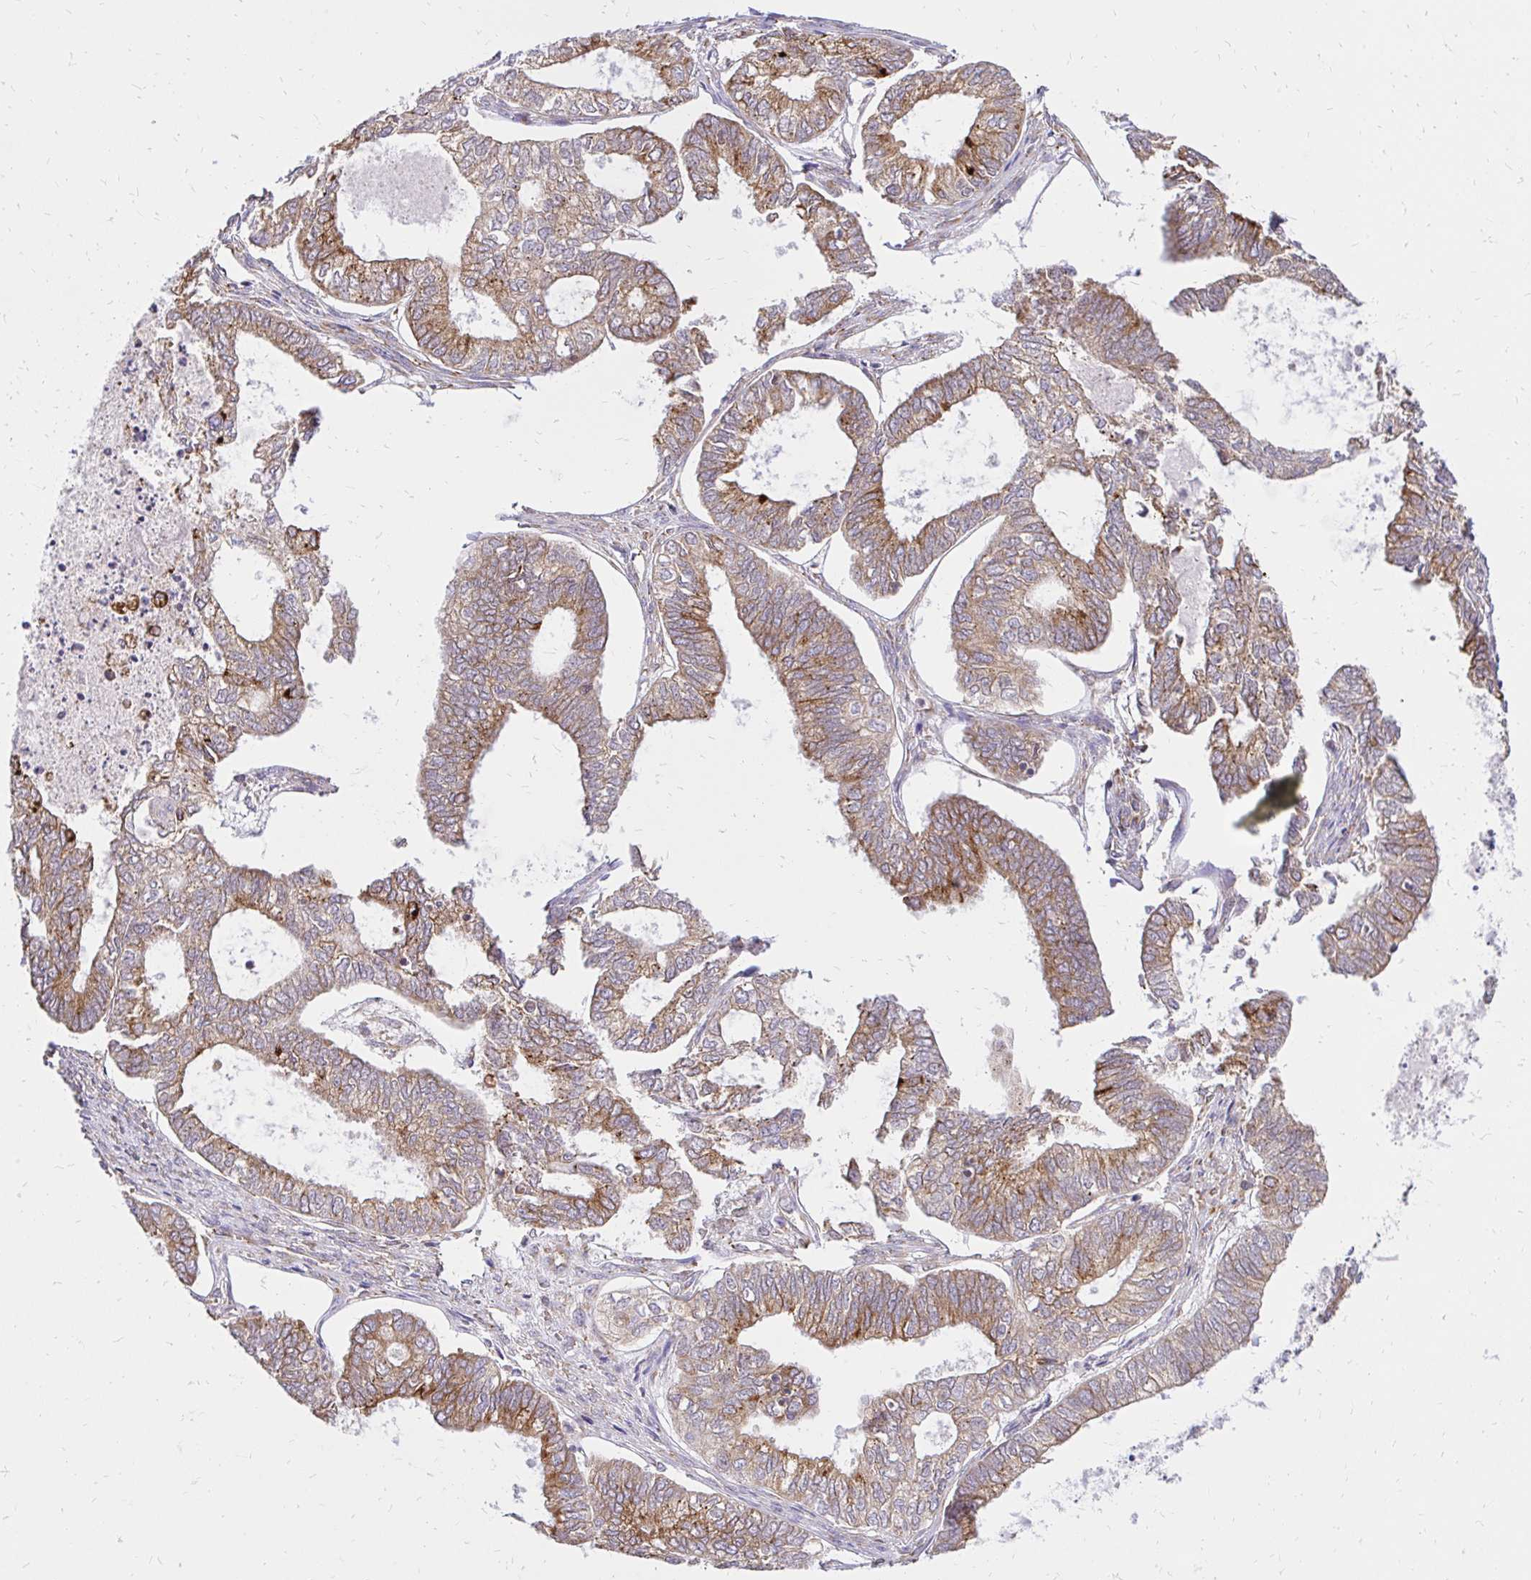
{"staining": {"intensity": "moderate", "quantity": "25%-75%", "location": "cytoplasmic/membranous"}, "tissue": "ovarian cancer", "cell_type": "Tumor cells", "image_type": "cancer", "snomed": [{"axis": "morphology", "description": "Carcinoma, endometroid"}, {"axis": "topography", "description": "Ovary"}], "caption": "This is a histology image of immunohistochemistry staining of ovarian cancer, which shows moderate staining in the cytoplasmic/membranous of tumor cells.", "gene": "NAALAD2", "patient": {"sex": "female", "age": 64}}